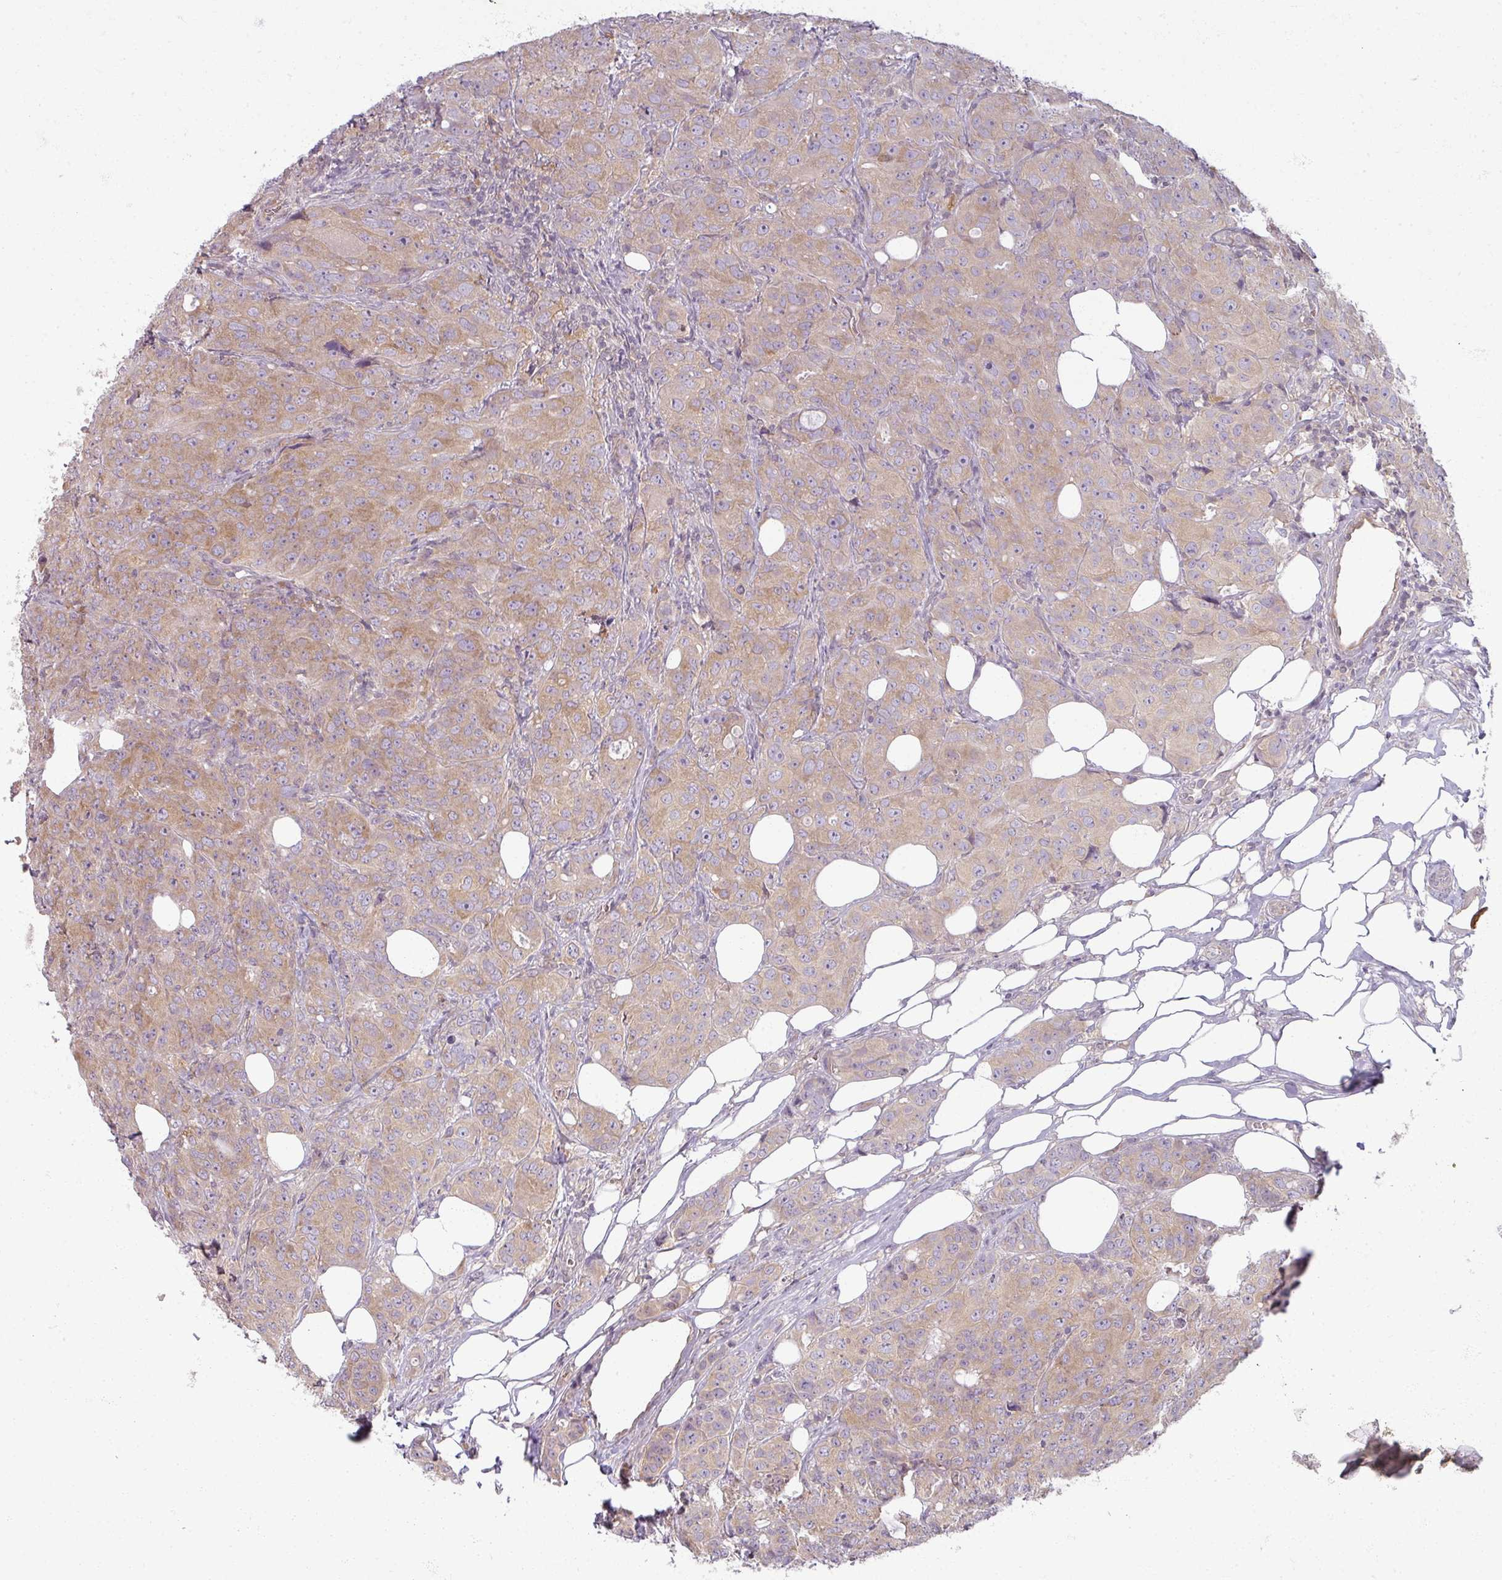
{"staining": {"intensity": "weak", "quantity": "25%-75%", "location": "cytoplasmic/membranous"}, "tissue": "breast cancer", "cell_type": "Tumor cells", "image_type": "cancer", "snomed": [{"axis": "morphology", "description": "Duct carcinoma"}, {"axis": "topography", "description": "Breast"}], "caption": "A micrograph showing weak cytoplasmic/membranous positivity in about 25%-75% of tumor cells in breast cancer, as visualized by brown immunohistochemical staining.", "gene": "AGPAT4", "patient": {"sex": "female", "age": 43}}